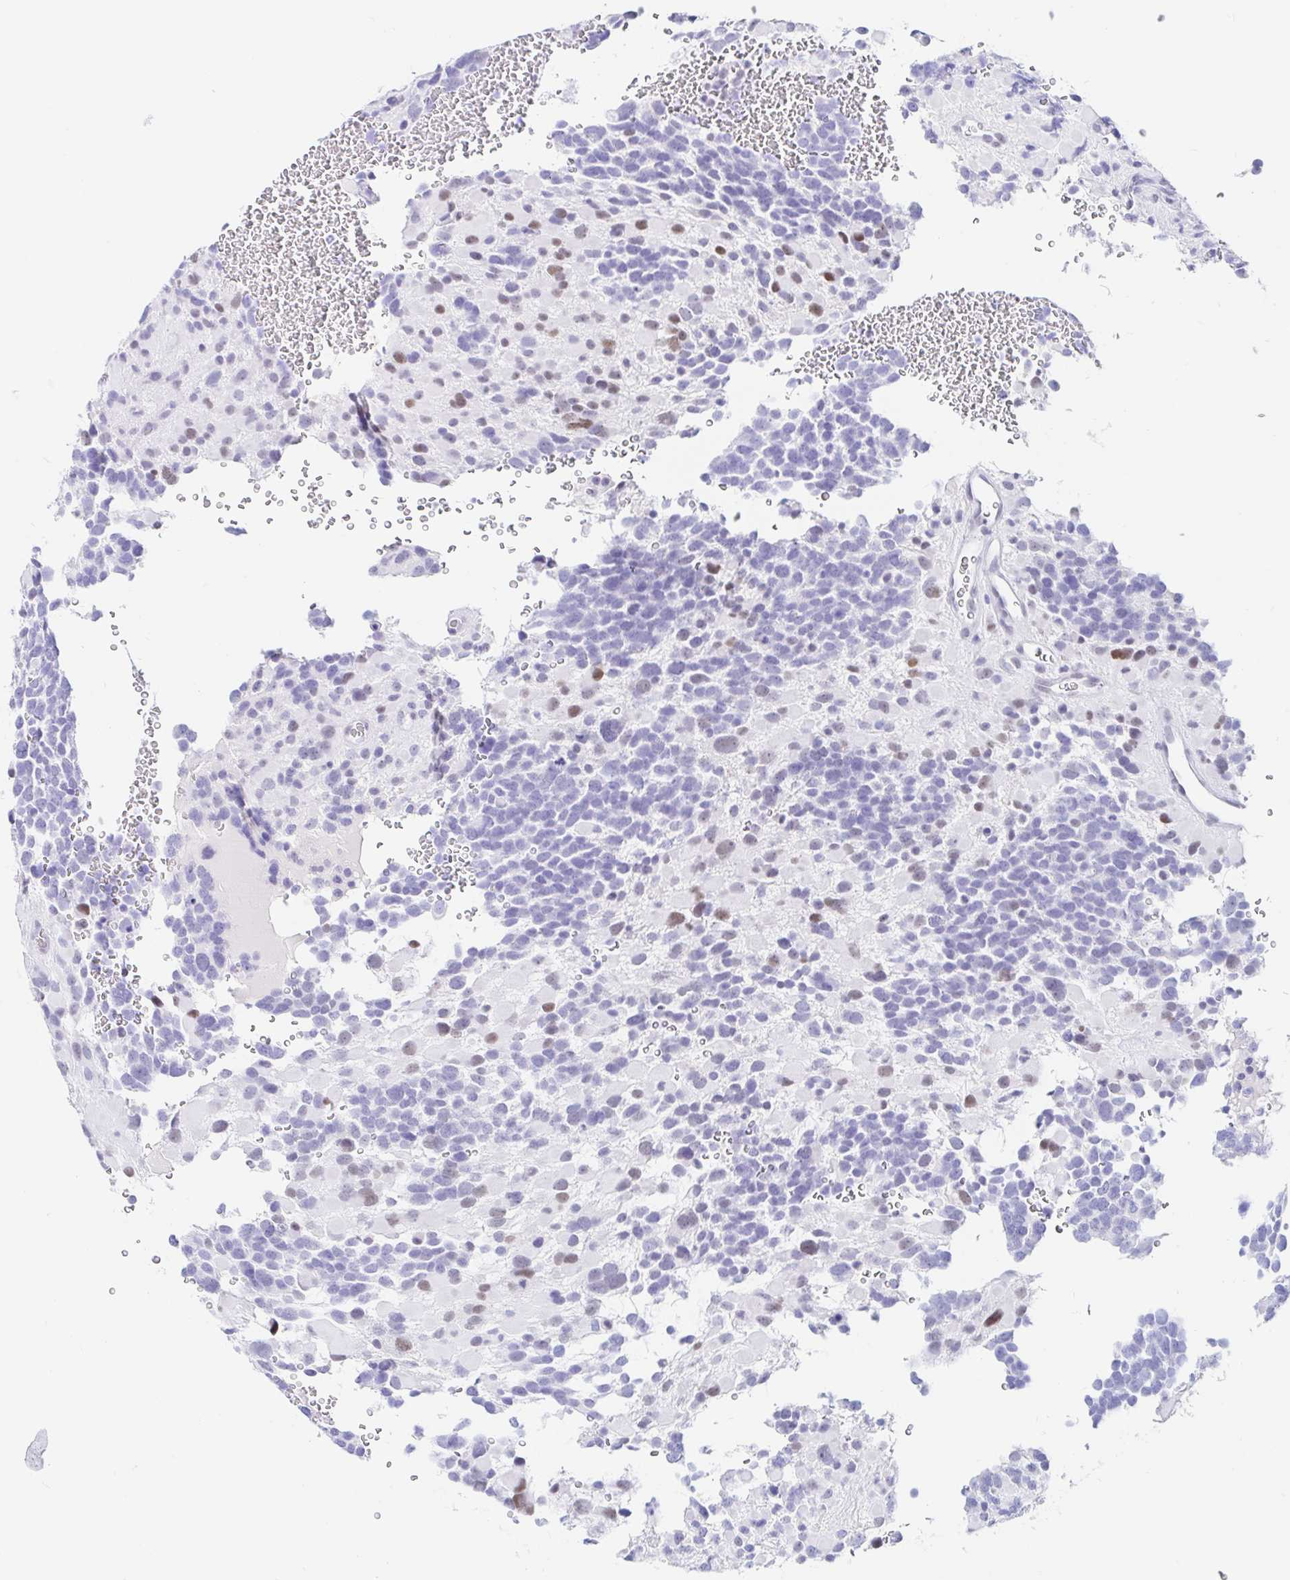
{"staining": {"intensity": "negative", "quantity": "none", "location": "none"}, "tissue": "glioma", "cell_type": "Tumor cells", "image_type": "cancer", "snomed": [{"axis": "morphology", "description": "Glioma, malignant, High grade"}, {"axis": "topography", "description": "Brain"}], "caption": "DAB immunohistochemical staining of glioma shows no significant positivity in tumor cells. Nuclei are stained in blue.", "gene": "OR6T1", "patient": {"sex": "female", "age": 40}}